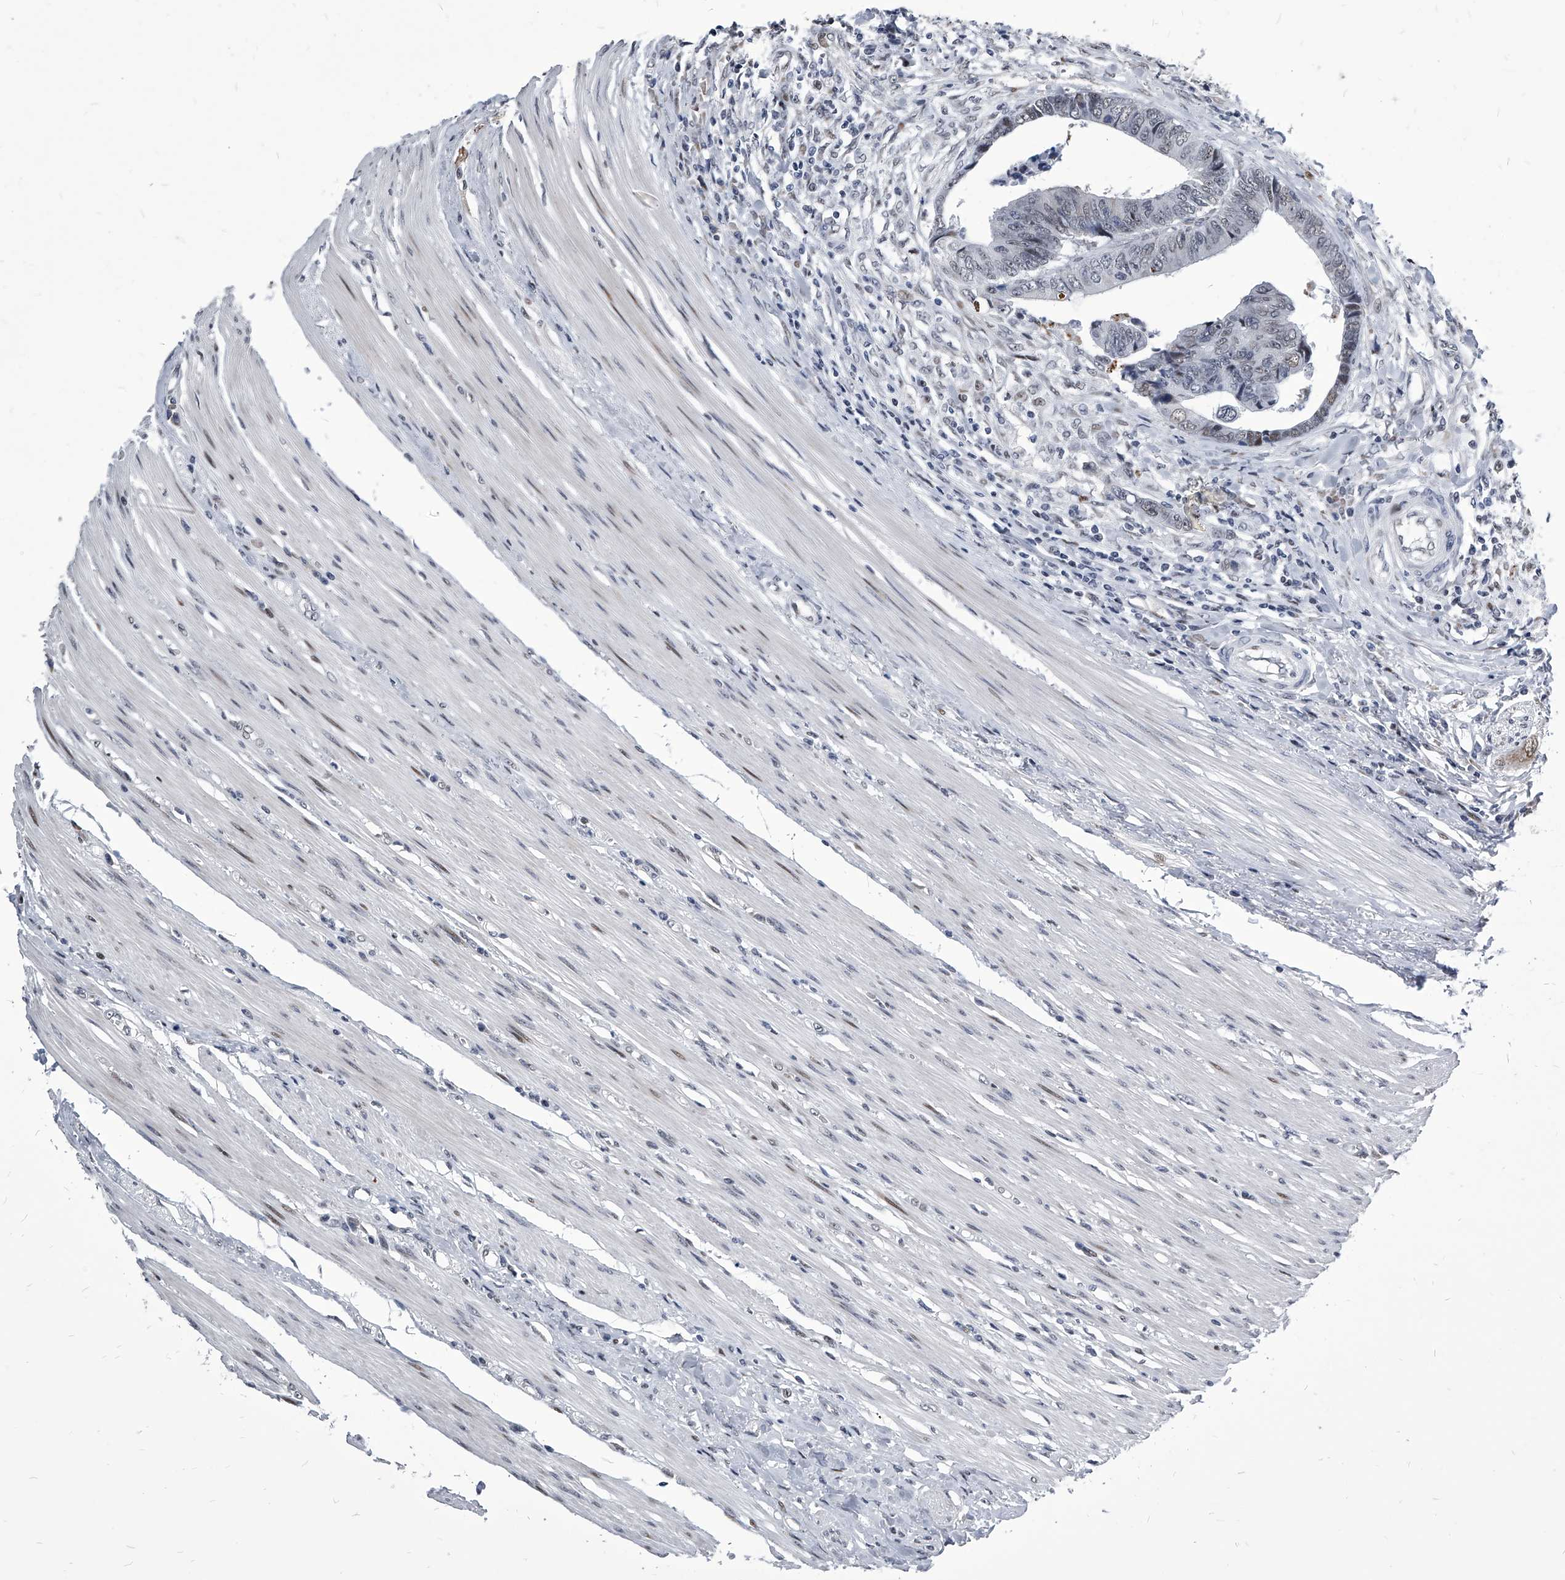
{"staining": {"intensity": "negative", "quantity": "none", "location": "none"}, "tissue": "colorectal cancer", "cell_type": "Tumor cells", "image_type": "cancer", "snomed": [{"axis": "morphology", "description": "Adenocarcinoma, NOS"}, {"axis": "topography", "description": "Rectum"}], "caption": "Immunohistochemical staining of human adenocarcinoma (colorectal) displays no significant staining in tumor cells.", "gene": "CMTR1", "patient": {"sex": "male", "age": 84}}